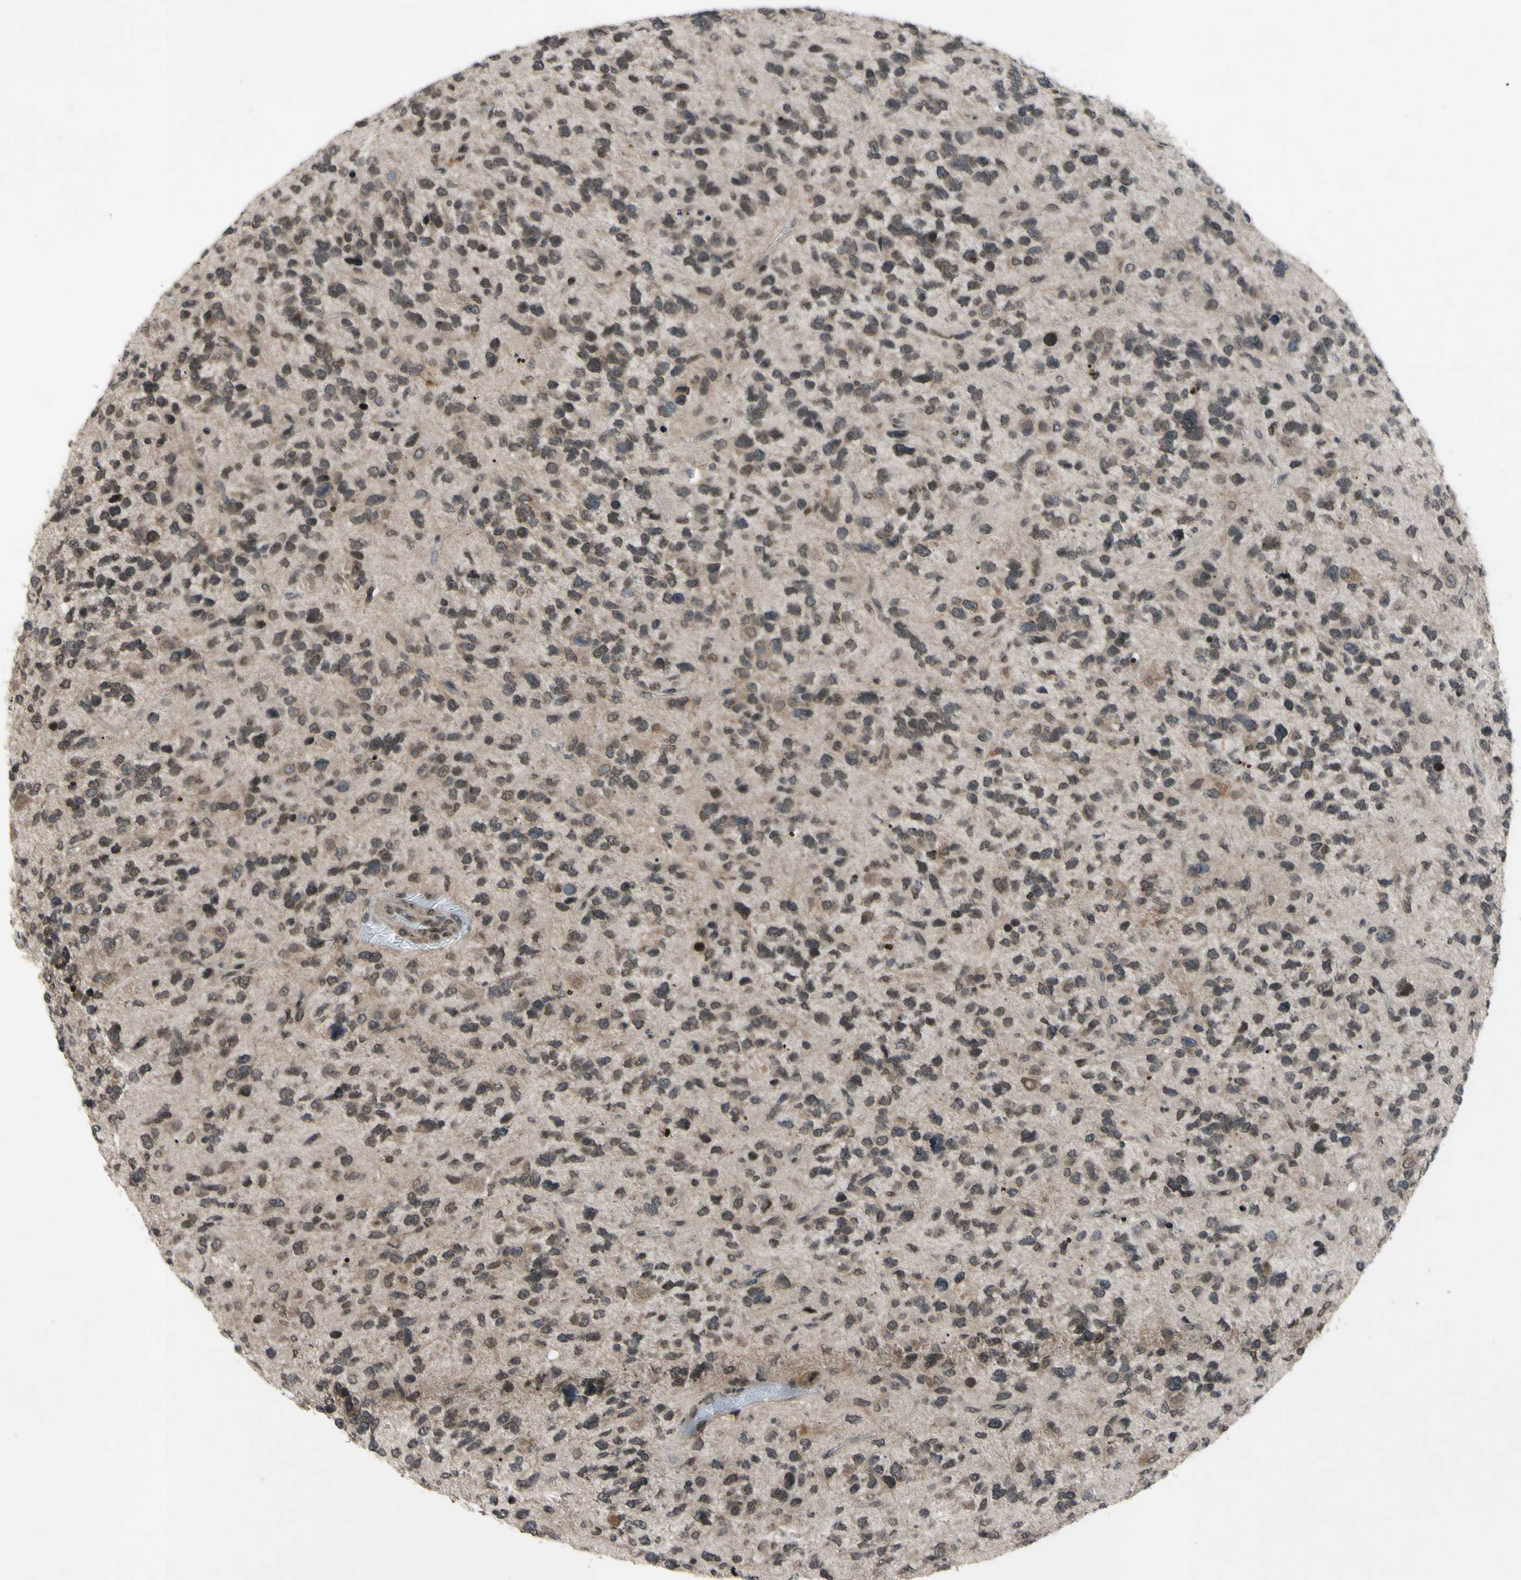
{"staining": {"intensity": "moderate", "quantity": "25%-75%", "location": "nuclear"}, "tissue": "glioma", "cell_type": "Tumor cells", "image_type": "cancer", "snomed": [{"axis": "morphology", "description": "Glioma, malignant, High grade"}, {"axis": "topography", "description": "Brain"}], "caption": "Immunohistochemistry (IHC) (DAB) staining of glioma demonstrates moderate nuclear protein expression in about 25%-75% of tumor cells. (DAB = brown stain, brightfield microscopy at high magnification).", "gene": "XPO1", "patient": {"sex": "female", "age": 58}}